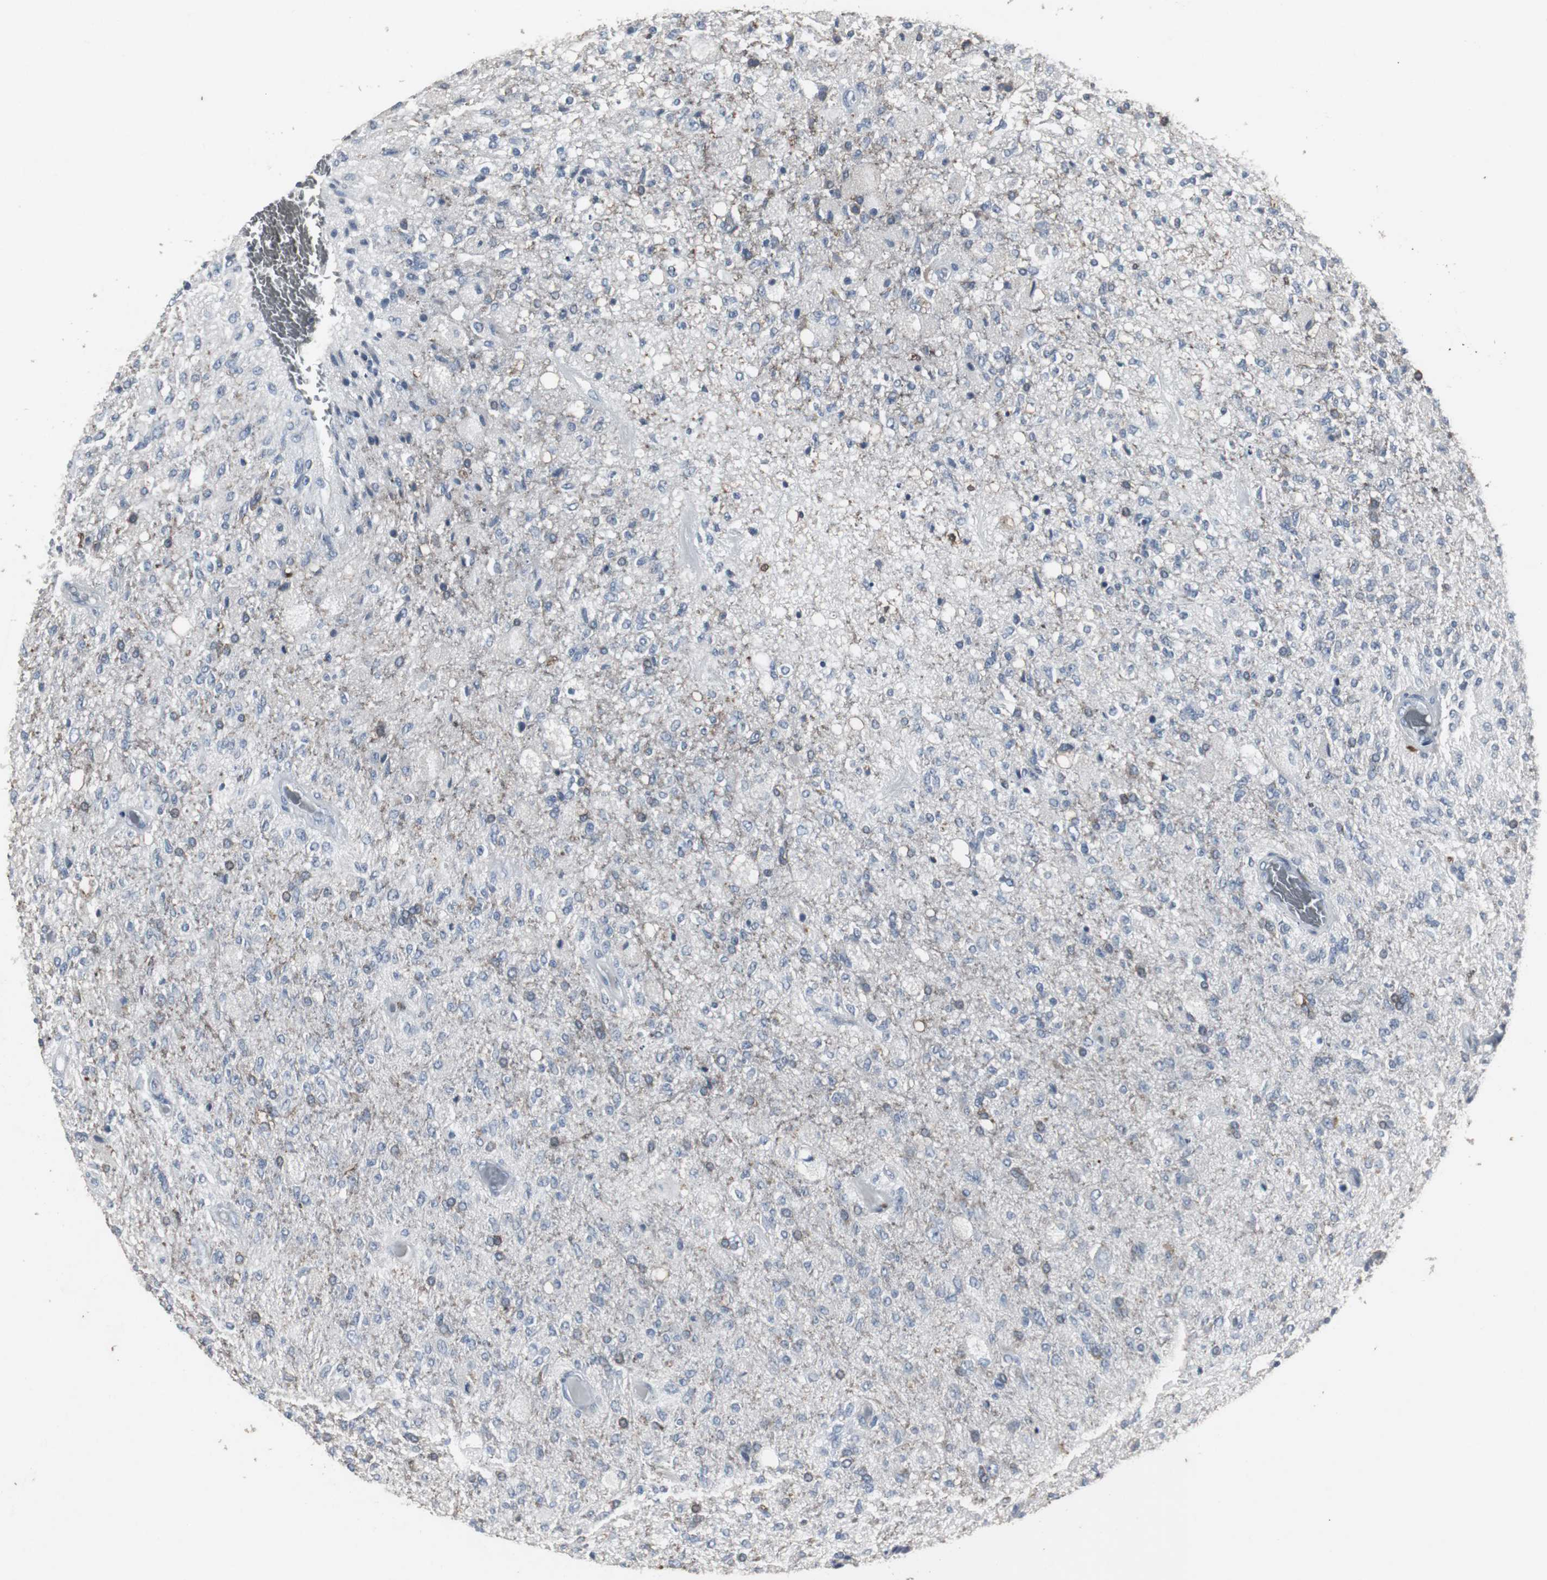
{"staining": {"intensity": "weak", "quantity": "25%-75%", "location": "cytoplasmic/membranous"}, "tissue": "glioma", "cell_type": "Tumor cells", "image_type": "cancer", "snomed": [{"axis": "morphology", "description": "Normal tissue, NOS"}, {"axis": "morphology", "description": "Glioma, malignant, High grade"}, {"axis": "topography", "description": "Cerebral cortex"}], "caption": "Protein staining of glioma tissue reveals weak cytoplasmic/membranous expression in about 25%-75% of tumor cells.", "gene": "ACAA1", "patient": {"sex": "male", "age": 77}}